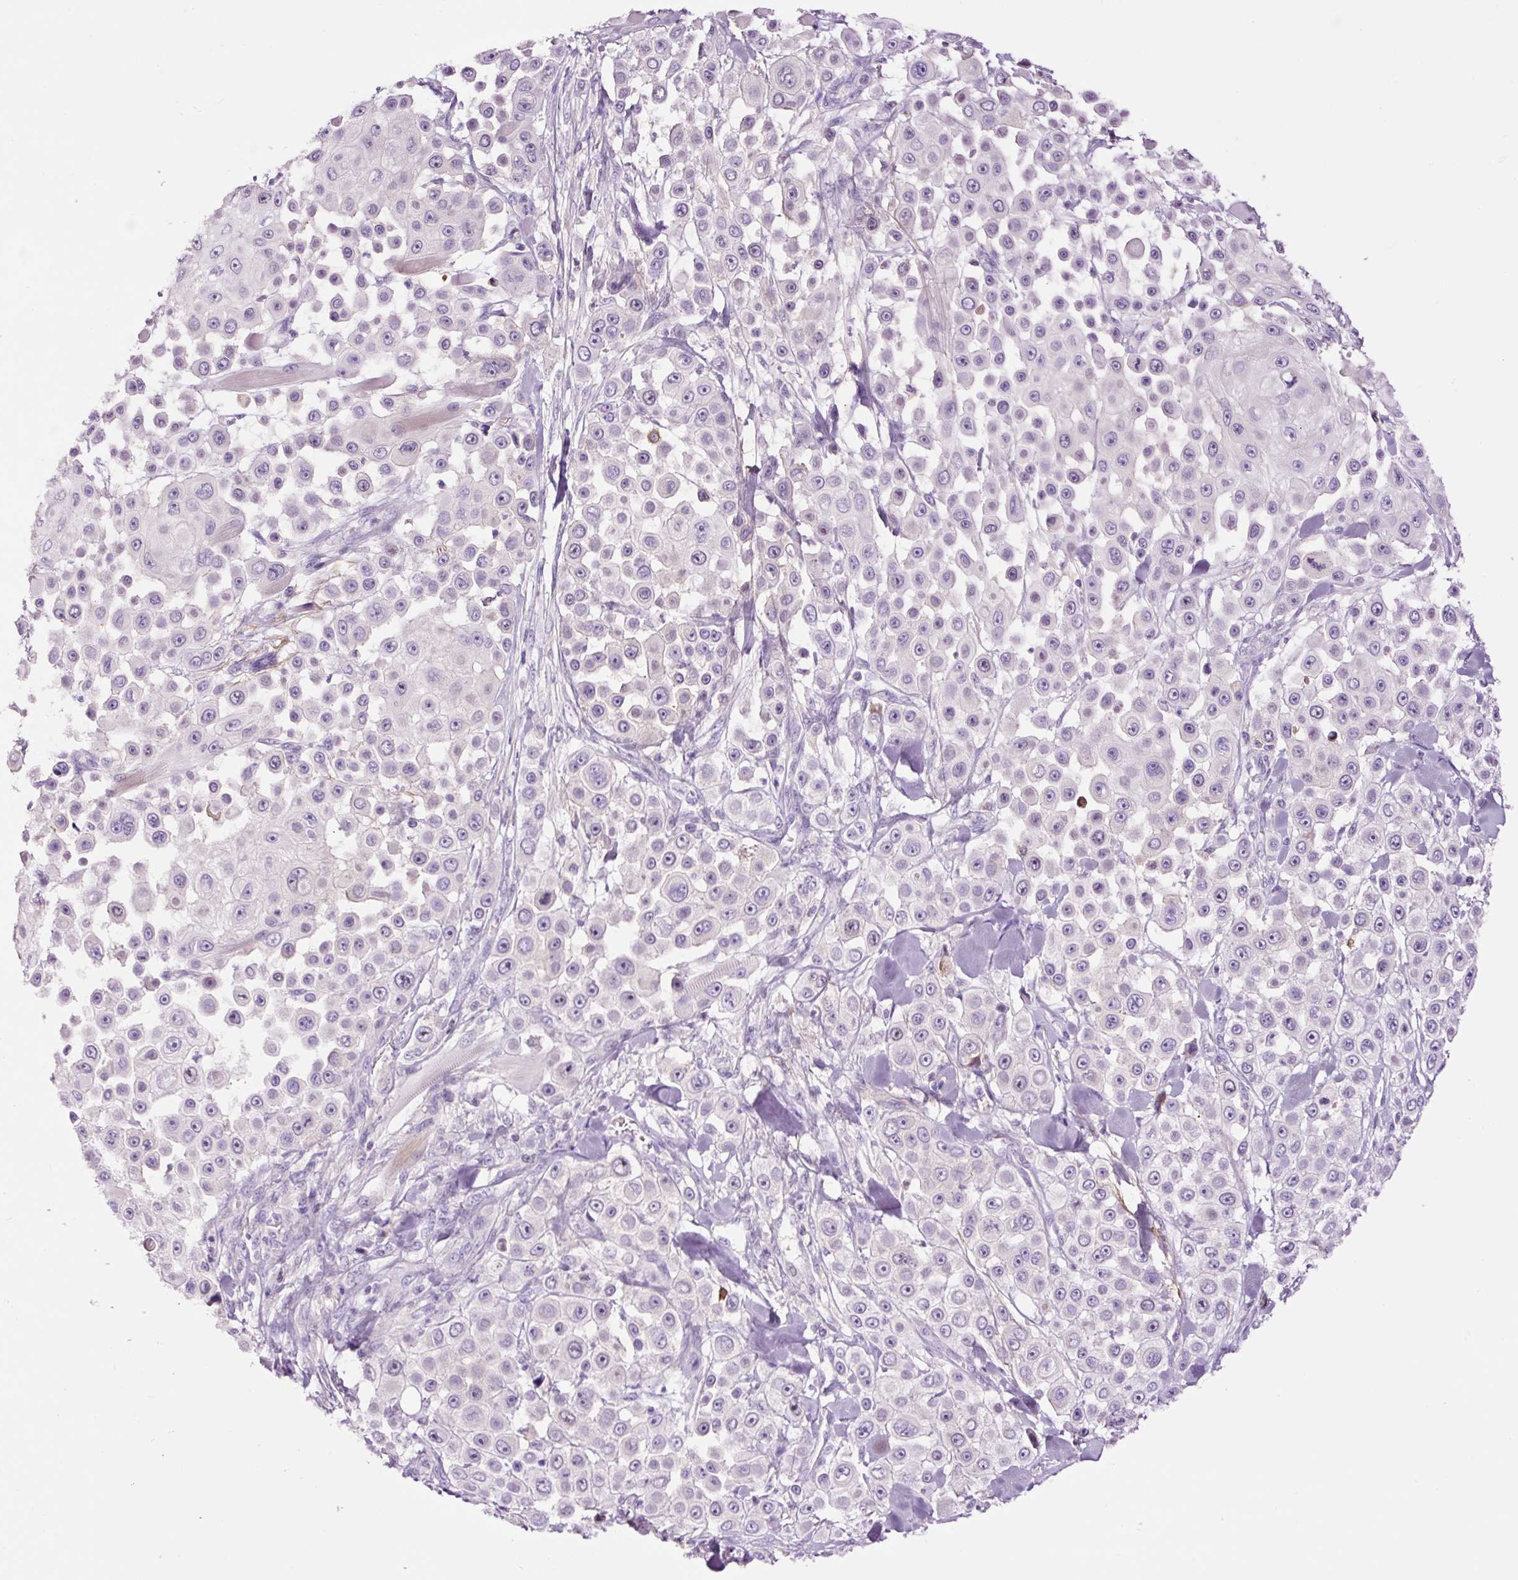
{"staining": {"intensity": "negative", "quantity": "none", "location": "none"}, "tissue": "skin cancer", "cell_type": "Tumor cells", "image_type": "cancer", "snomed": [{"axis": "morphology", "description": "Squamous cell carcinoma, NOS"}, {"axis": "topography", "description": "Skin"}], "caption": "Immunohistochemistry of skin cancer displays no positivity in tumor cells.", "gene": "DPPA4", "patient": {"sex": "male", "age": 67}}